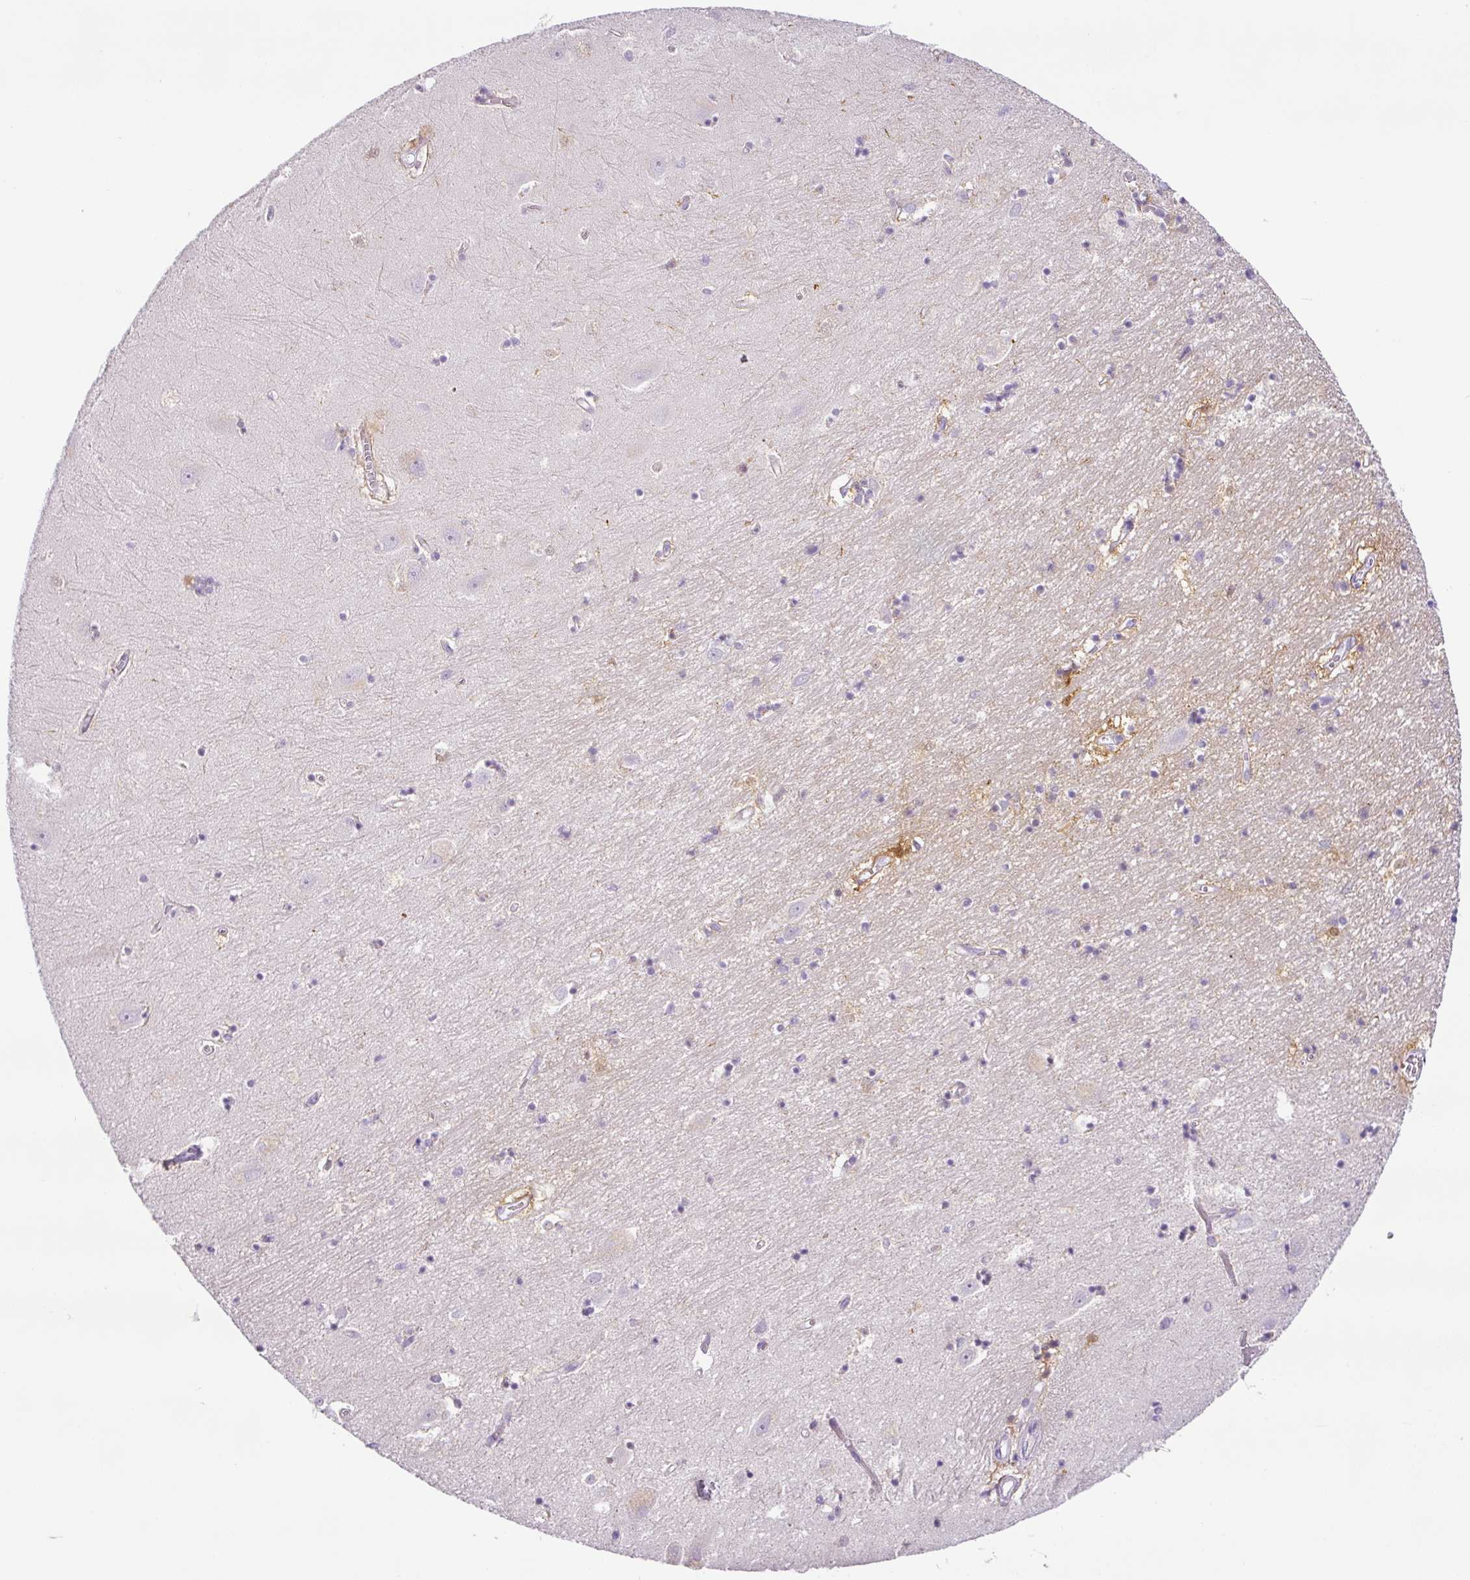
{"staining": {"intensity": "weak", "quantity": "<25%", "location": "cytoplasmic/membranous"}, "tissue": "hippocampus", "cell_type": "Glial cells", "image_type": "normal", "snomed": [{"axis": "morphology", "description": "Normal tissue, NOS"}, {"axis": "topography", "description": "Hippocampus"}], "caption": "Unremarkable hippocampus was stained to show a protein in brown. There is no significant staining in glial cells. The staining was performed using DAB (3,3'-diaminobenzidine) to visualize the protein expression in brown, while the nuclei were stained in blue with hematoxylin (Magnification: 20x).", "gene": "HMCN2", "patient": {"sex": "female", "age": 64}}